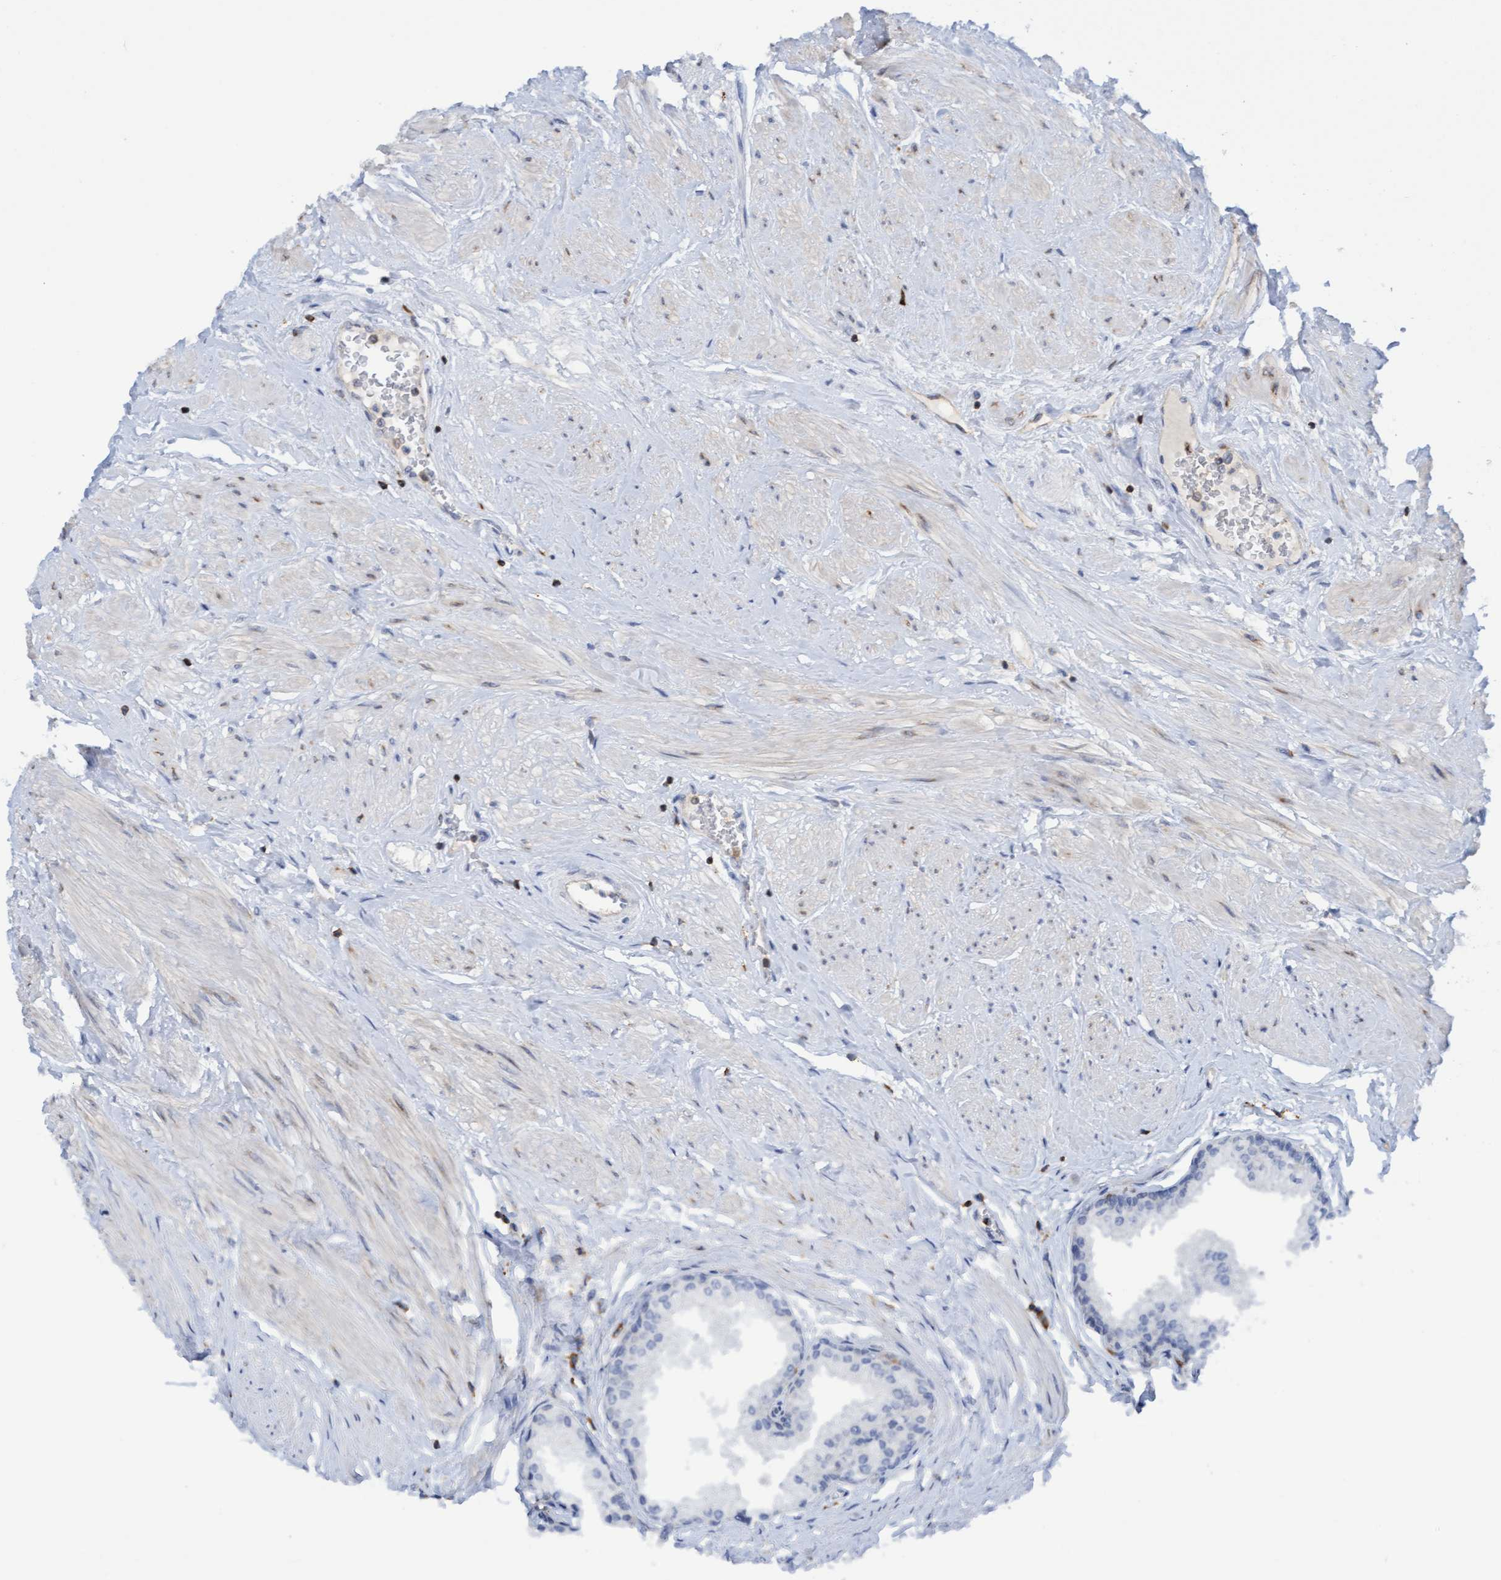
{"staining": {"intensity": "negative", "quantity": "none", "location": "none"}, "tissue": "seminal vesicle", "cell_type": "Glandular cells", "image_type": "normal", "snomed": [{"axis": "morphology", "description": "Normal tissue, NOS"}, {"axis": "topography", "description": "Prostate"}, {"axis": "topography", "description": "Seminal veicle"}], "caption": "A high-resolution photomicrograph shows immunohistochemistry (IHC) staining of unremarkable seminal vesicle, which exhibits no significant positivity in glandular cells. (Brightfield microscopy of DAB (3,3'-diaminobenzidine) IHC at high magnification).", "gene": "FNBP1", "patient": {"sex": "male", "age": 60}}